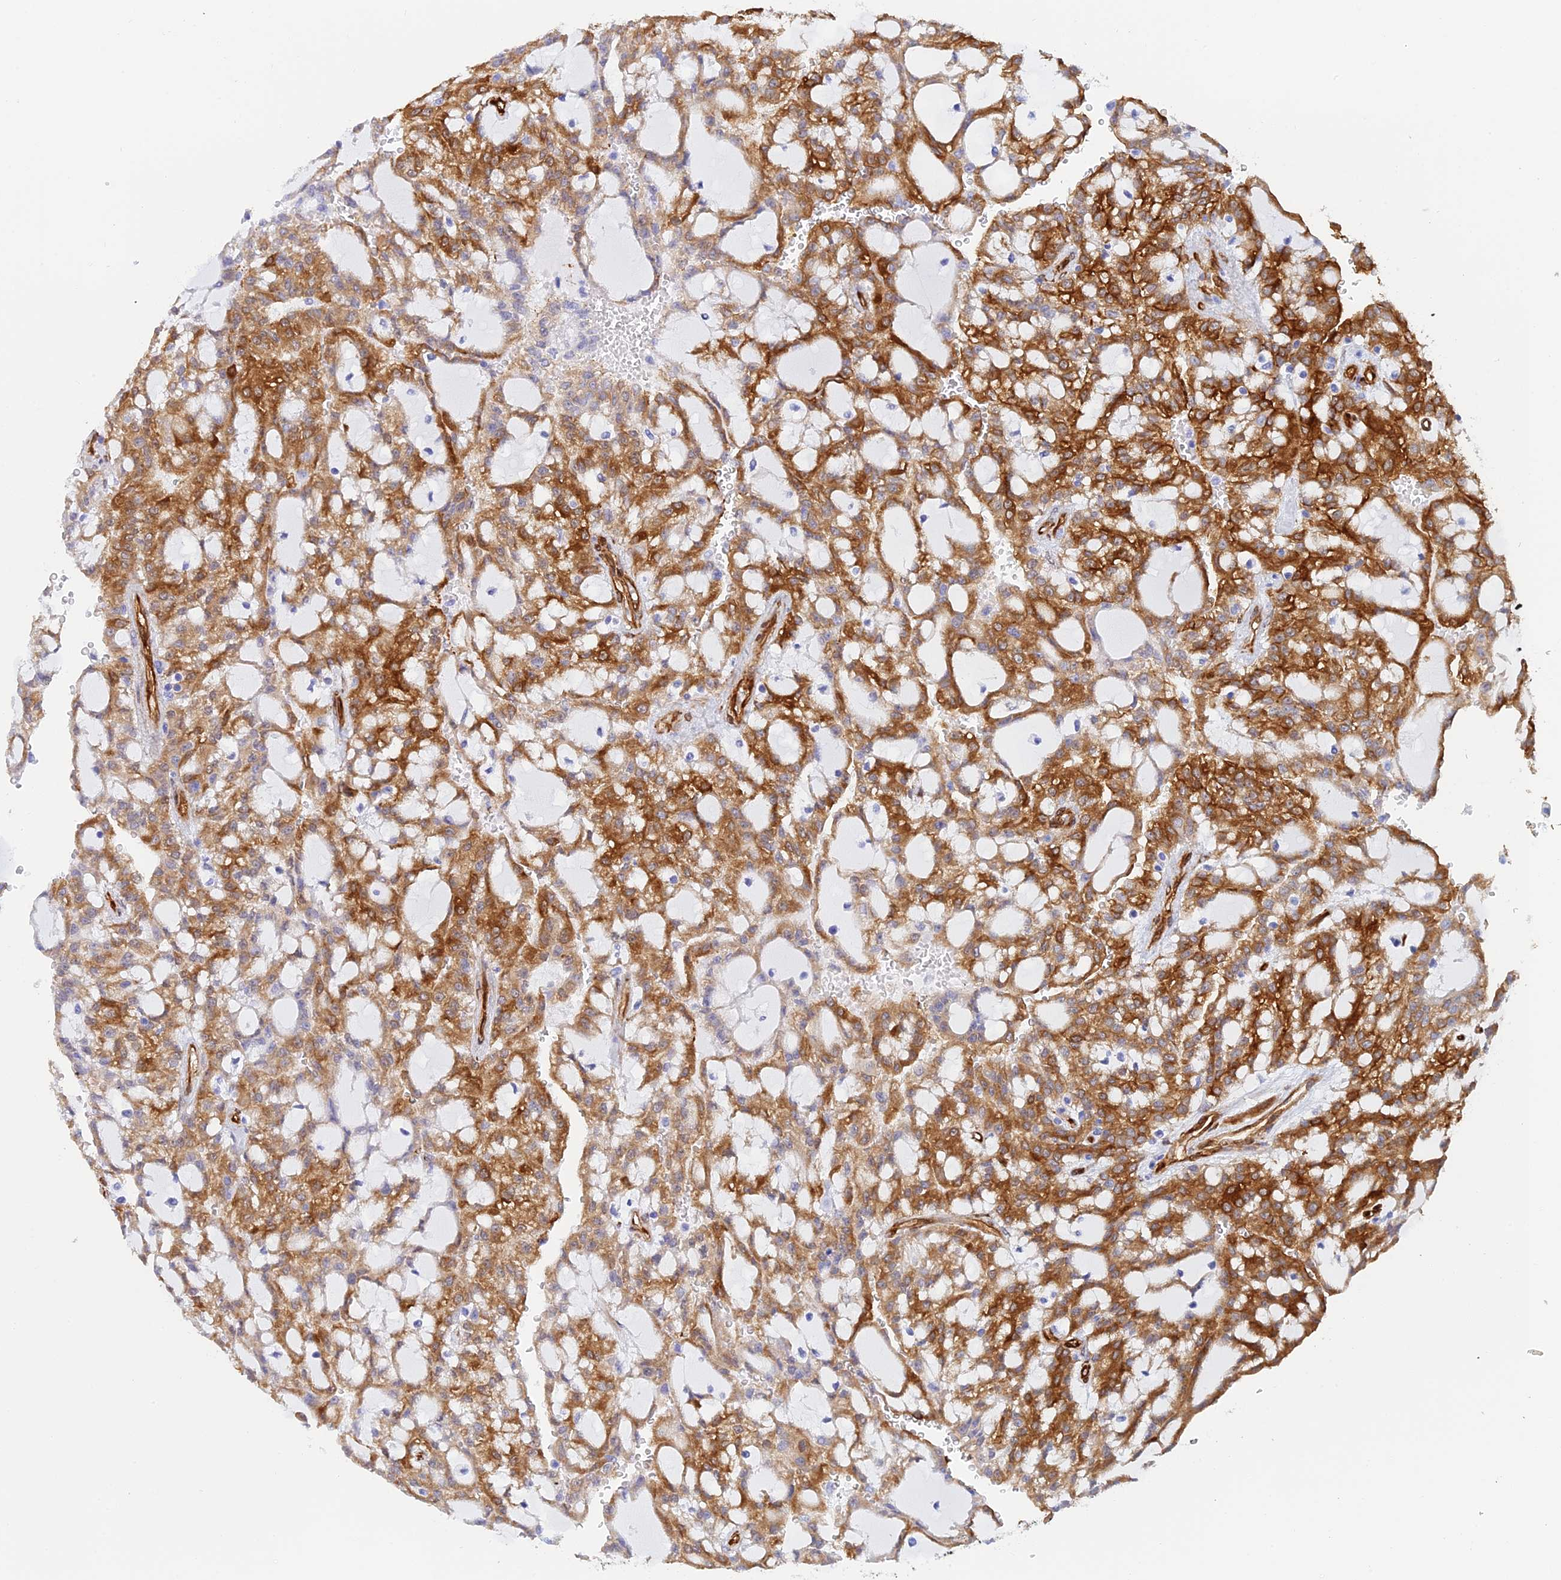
{"staining": {"intensity": "strong", "quantity": ">75%", "location": "cytoplasmic/membranous"}, "tissue": "renal cancer", "cell_type": "Tumor cells", "image_type": "cancer", "snomed": [{"axis": "morphology", "description": "Adenocarcinoma, NOS"}, {"axis": "topography", "description": "Kidney"}], "caption": "A high-resolution photomicrograph shows IHC staining of renal cancer (adenocarcinoma), which demonstrates strong cytoplasmic/membranous expression in approximately >75% of tumor cells.", "gene": "CRIP2", "patient": {"sex": "male", "age": 63}}